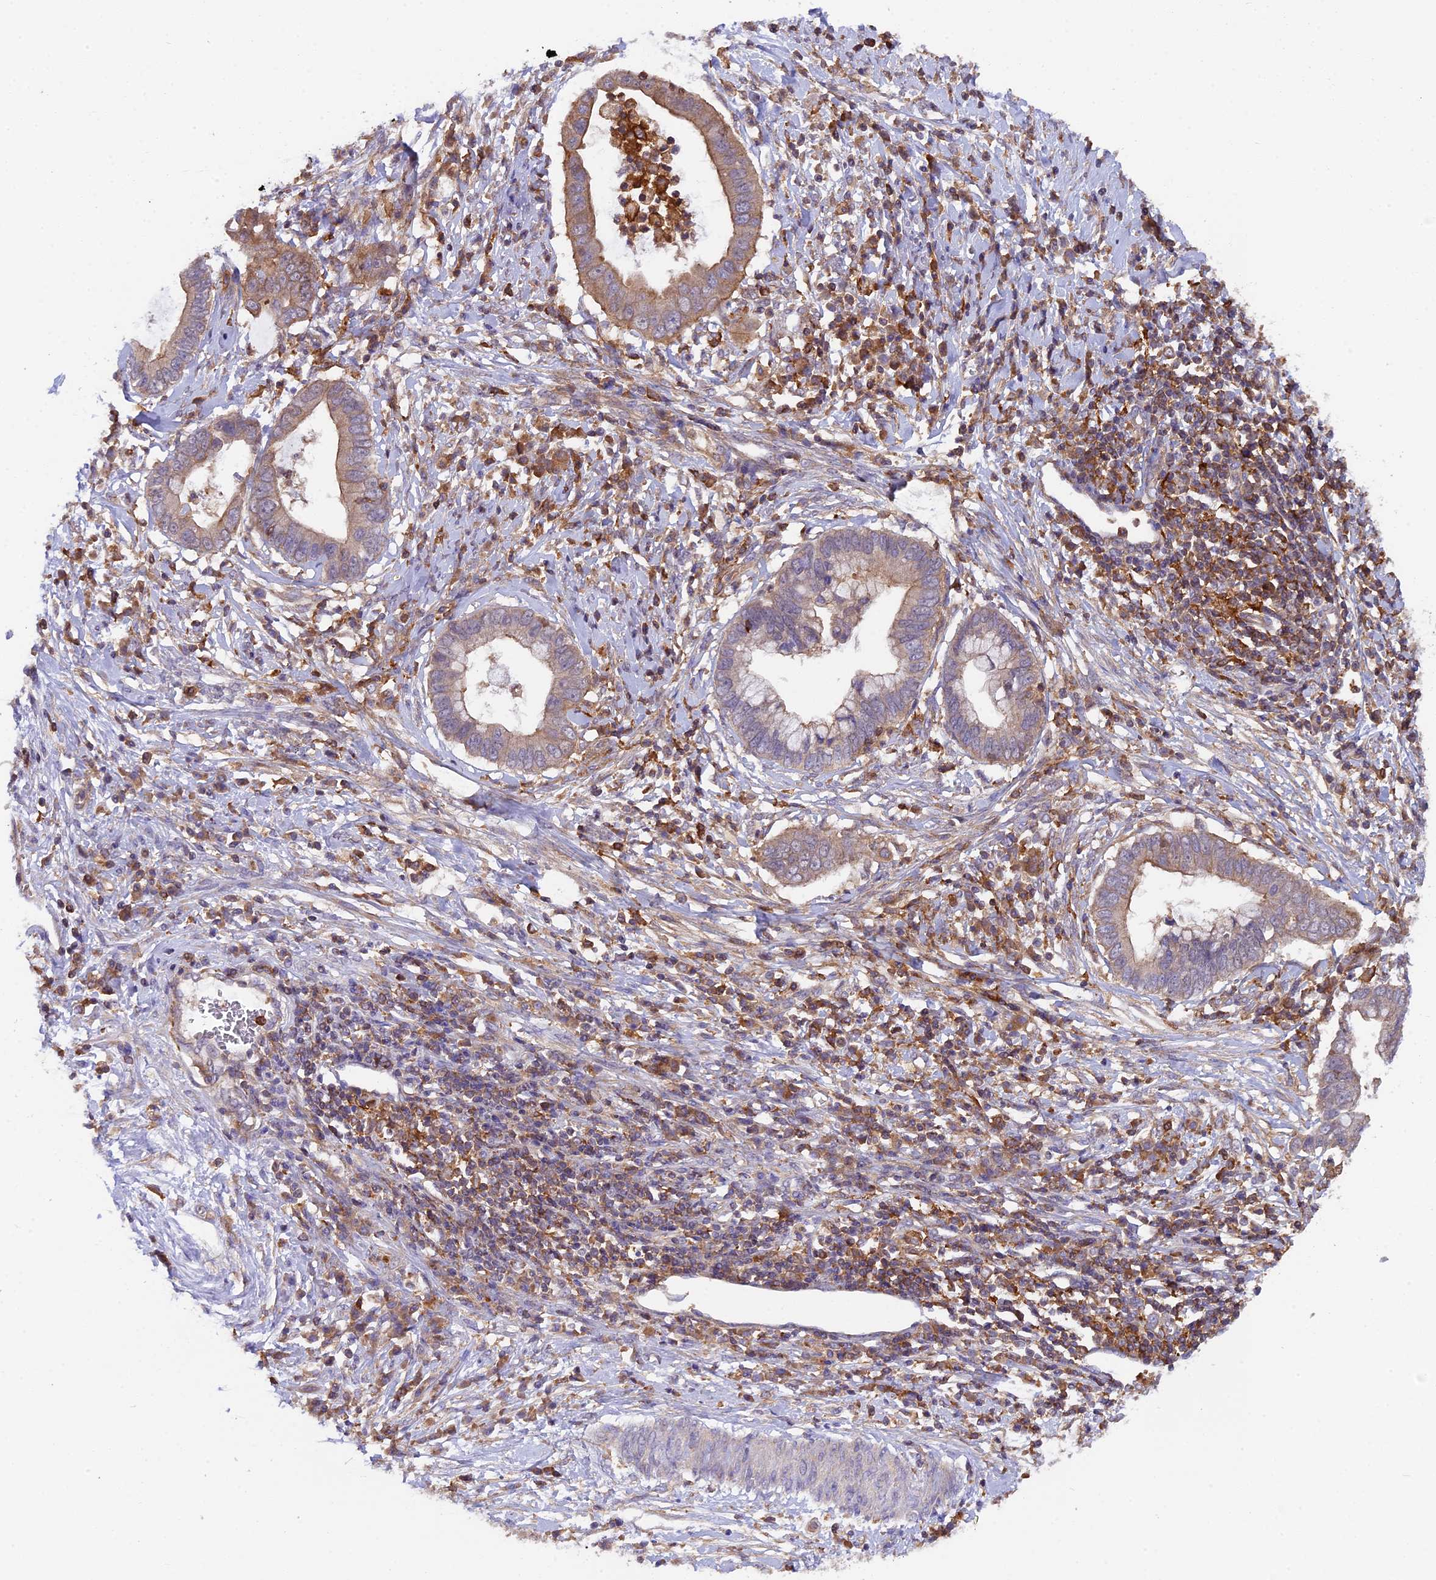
{"staining": {"intensity": "weak", "quantity": "25%-75%", "location": "cytoplasmic/membranous"}, "tissue": "cervical cancer", "cell_type": "Tumor cells", "image_type": "cancer", "snomed": [{"axis": "morphology", "description": "Adenocarcinoma, NOS"}, {"axis": "topography", "description": "Cervix"}], "caption": "High-magnification brightfield microscopy of cervical cancer (adenocarcinoma) stained with DAB (3,3'-diaminobenzidine) (brown) and counterstained with hematoxylin (blue). tumor cells exhibit weak cytoplasmic/membranous positivity is appreciated in about25%-75% of cells. The protein of interest is stained brown, and the nuclei are stained in blue (DAB IHC with brightfield microscopy, high magnification).", "gene": "MYO9B", "patient": {"sex": "female", "age": 44}}